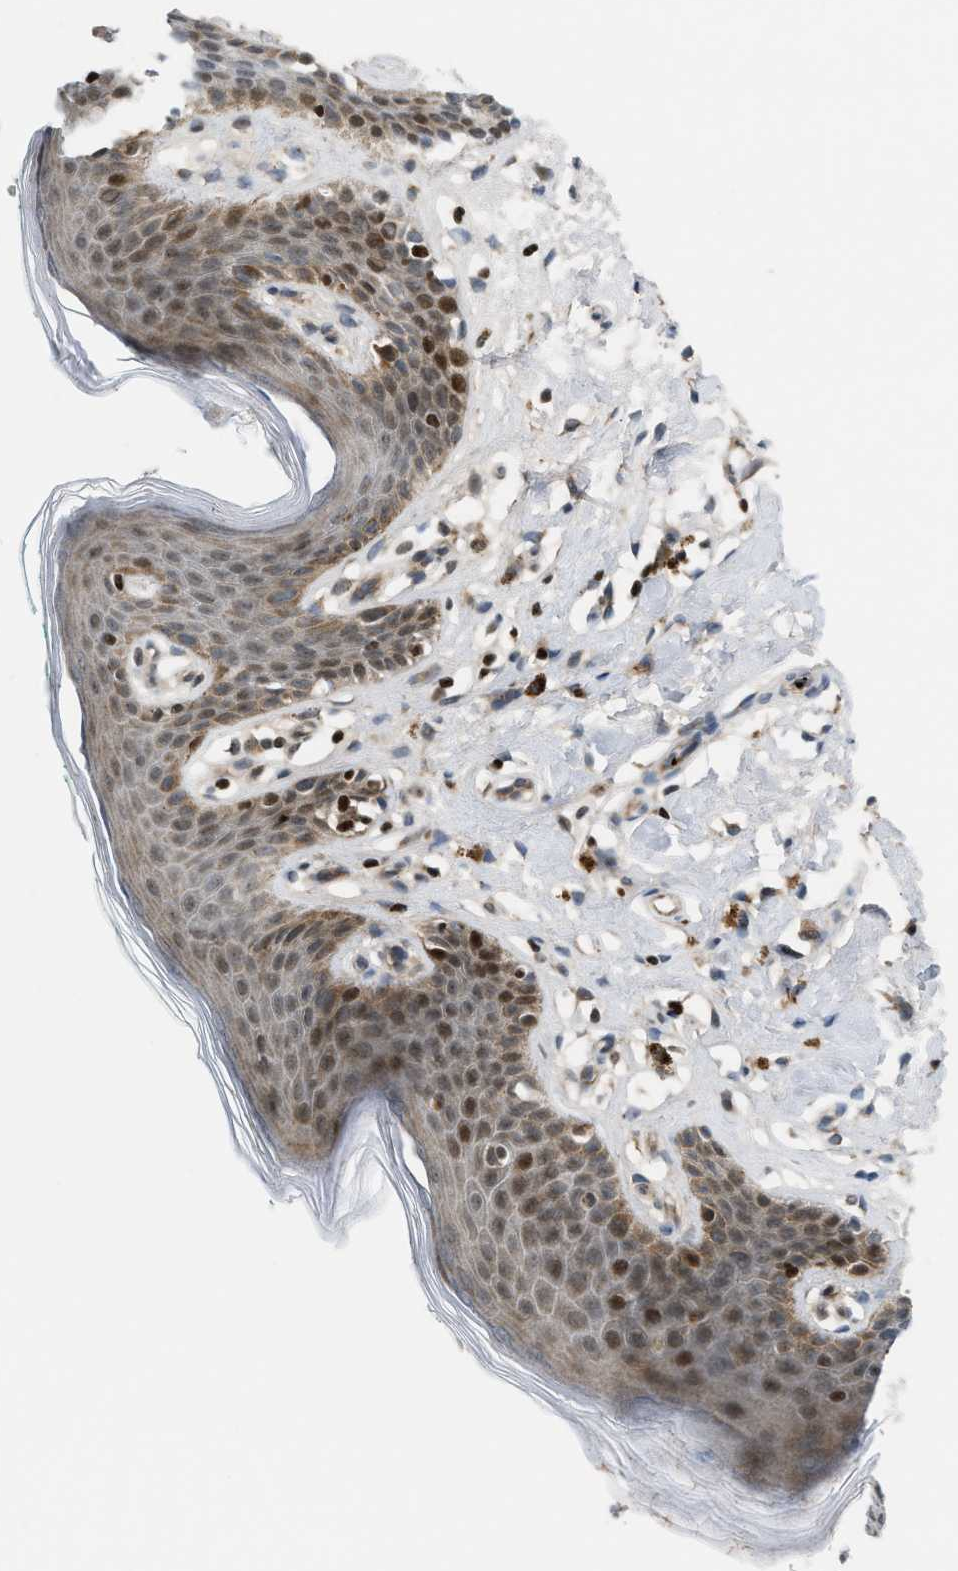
{"staining": {"intensity": "moderate", "quantity": ">75%", "location": "cytoplasmic/membranous,nuclear"}, "tissue": "skin", "cell_type": "Epidermal cells", "image_type": "normal", "snomed": [{"axis": "morphology", "description": "Normal tissue, NOS"}, {"axis": "topography", "description": "Vulva"}], "caption": "Immunohistochemistry (IHC) photomicrograph of benign skin: skin stained using IHC exhibits medium levels of moderate protein expression localized specifically in the cytoplasmic/membranous,nuclear of epidermal cells, appearing as a cytoplasmic/membranous,nuclear brown color.", "gene": "ZNF276", "patient": {"sex": "female", "age": 66}}